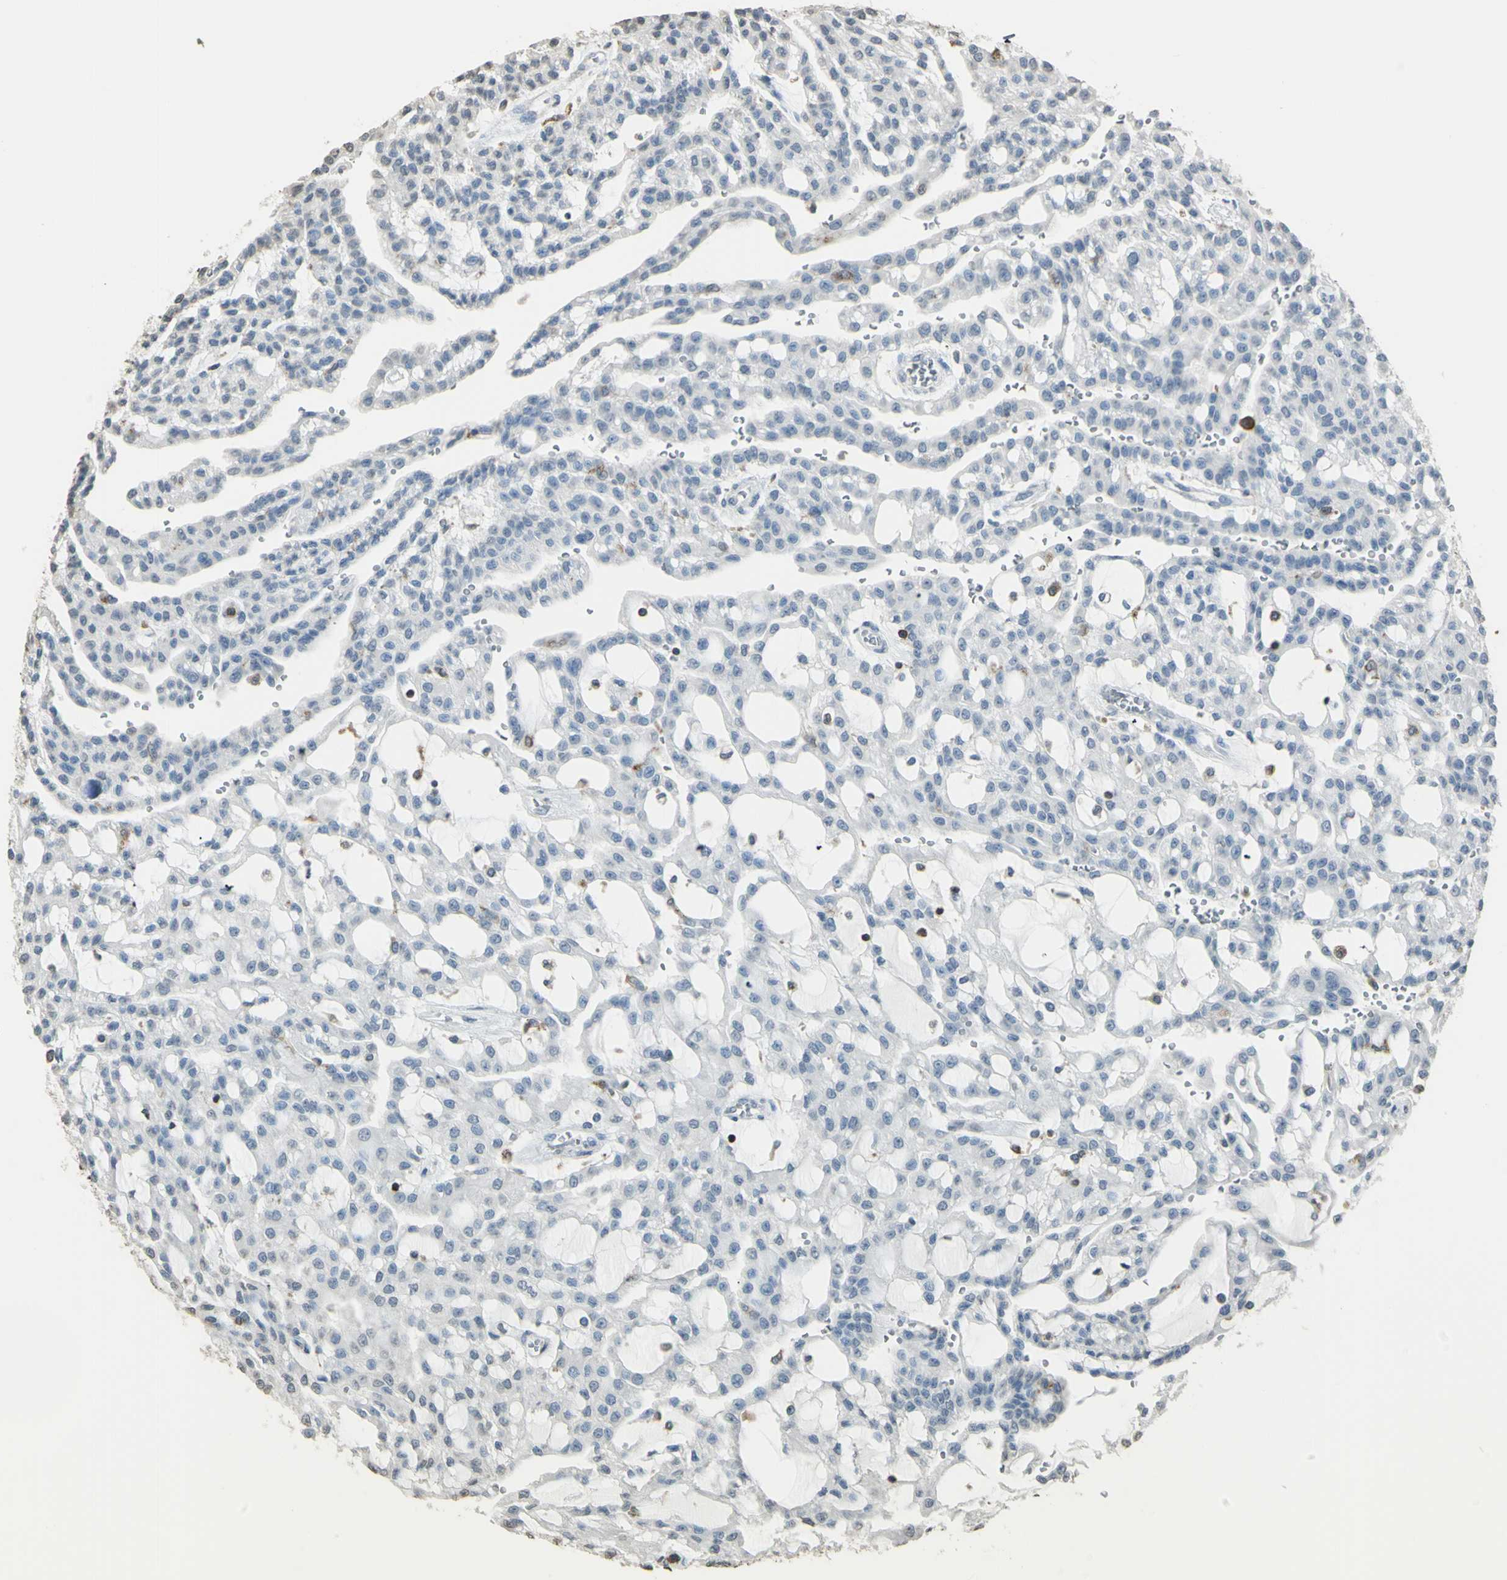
{"staining": {"intensity": "negative", "quantity": "none", "location": "none"}, "tissue": "renal cancer", "cell_type": "Tumor cells", "image_type": "cancer", "snomed": [{"axis": "morphology", "description": "Adenocarcinoma, NOS"}, {"axis": "topography", "description": "Kidney"}], "caption": "Immunohistochemistry (IHC) micrograph of renal cancer stained for a protein (brown), which reveals no positivity in tumor cells.", "gene": "PSTPIP1", "patient": {"sex": "male", "age": 63}}